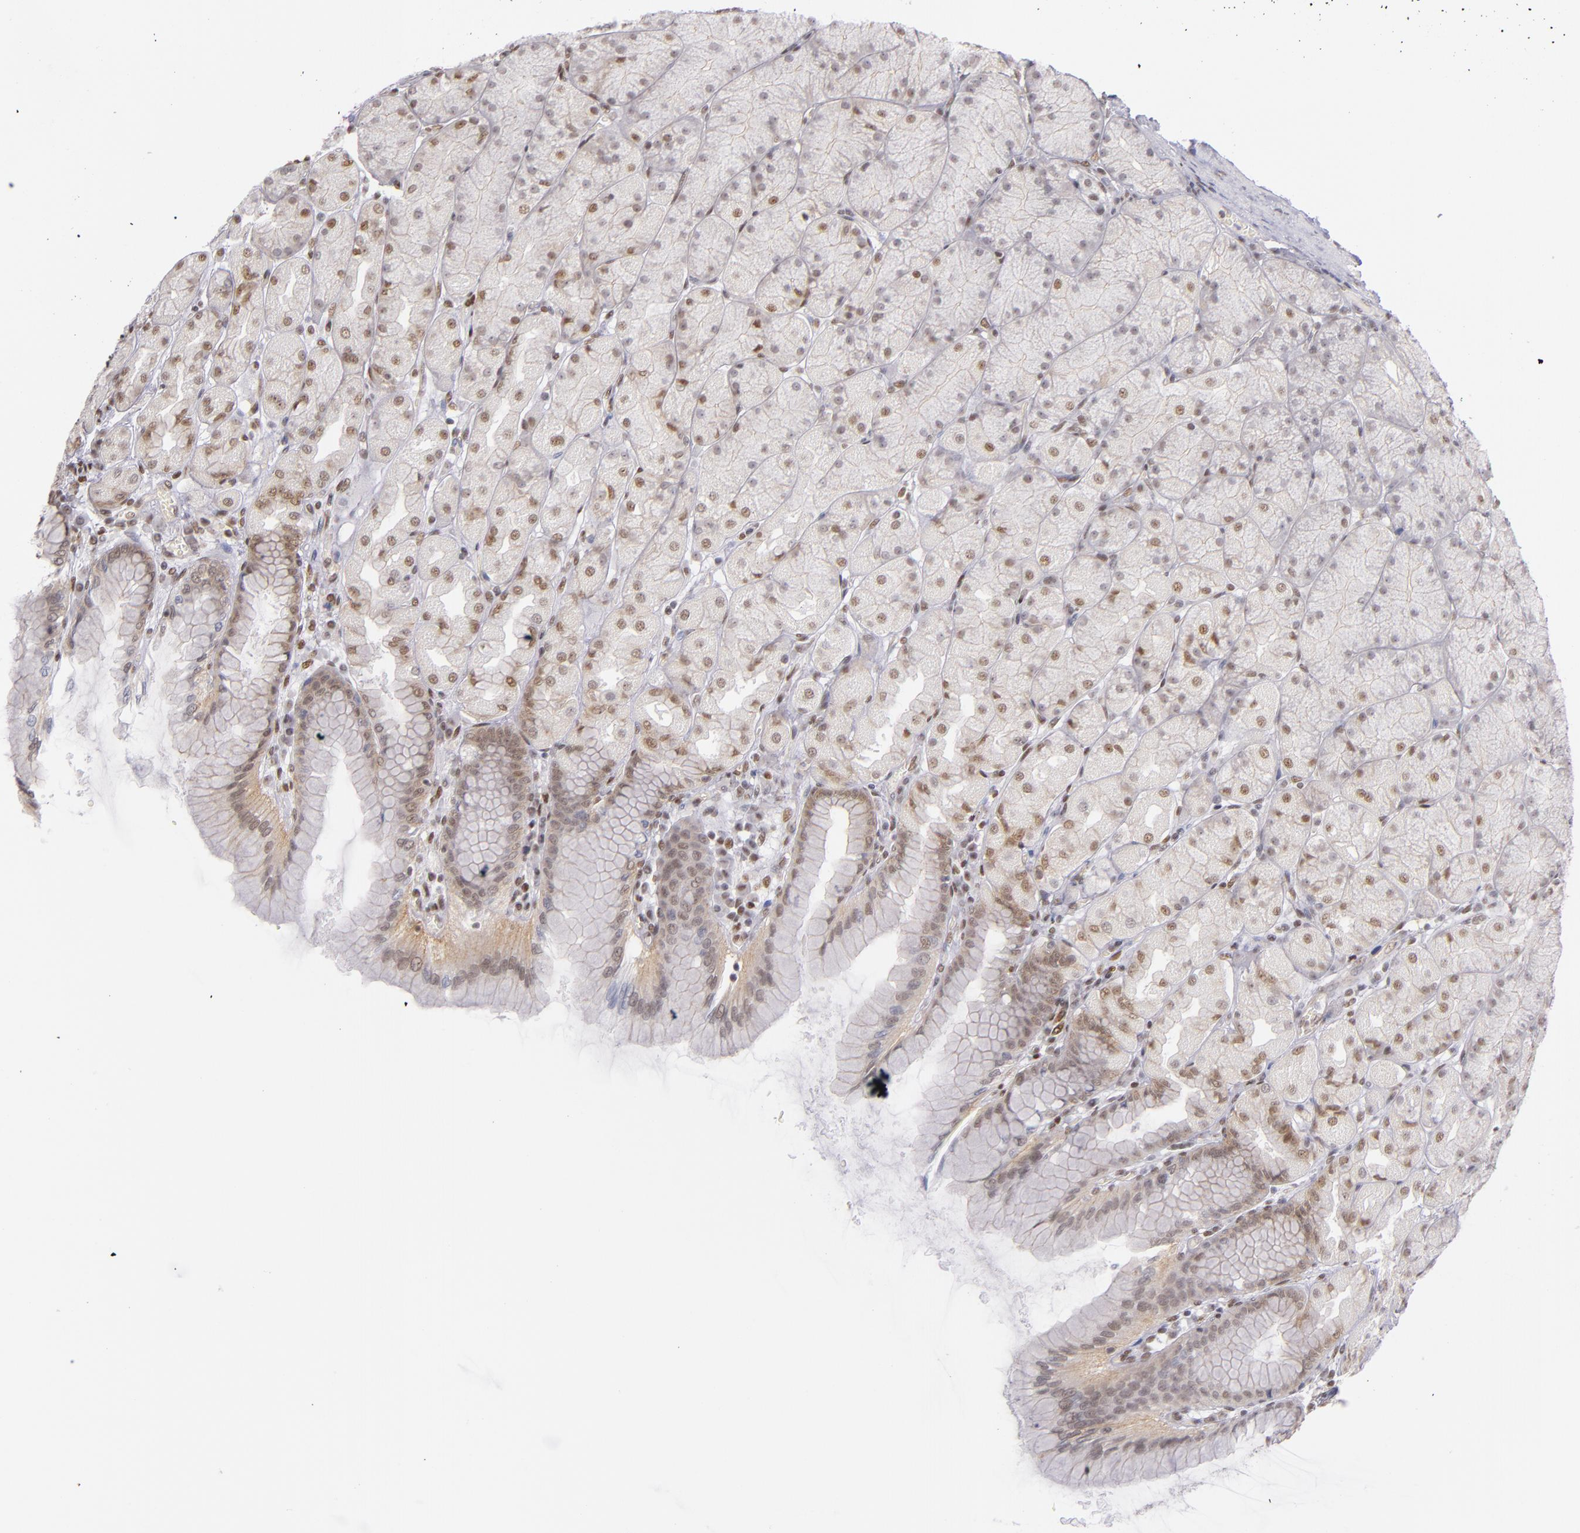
{"staining": {"intensity": "moderate", "quantity": "25%-75%", "location": "nuclear"}, "tissue": "stomach", "cell_type": "Glandular cells", "image_type": "normal", "snomed": [{"axis": "morphology", "description": "Normal tissue, NOS"}, {"axis": "topography", "description": "Stomach, upper"}], "caption": "Moderate nuclear expression is present in approximately 25%-75% of glandular cells in normal stomach.", "gene": "NCOR2", "patient": {"sex": "female", "age": 56}}